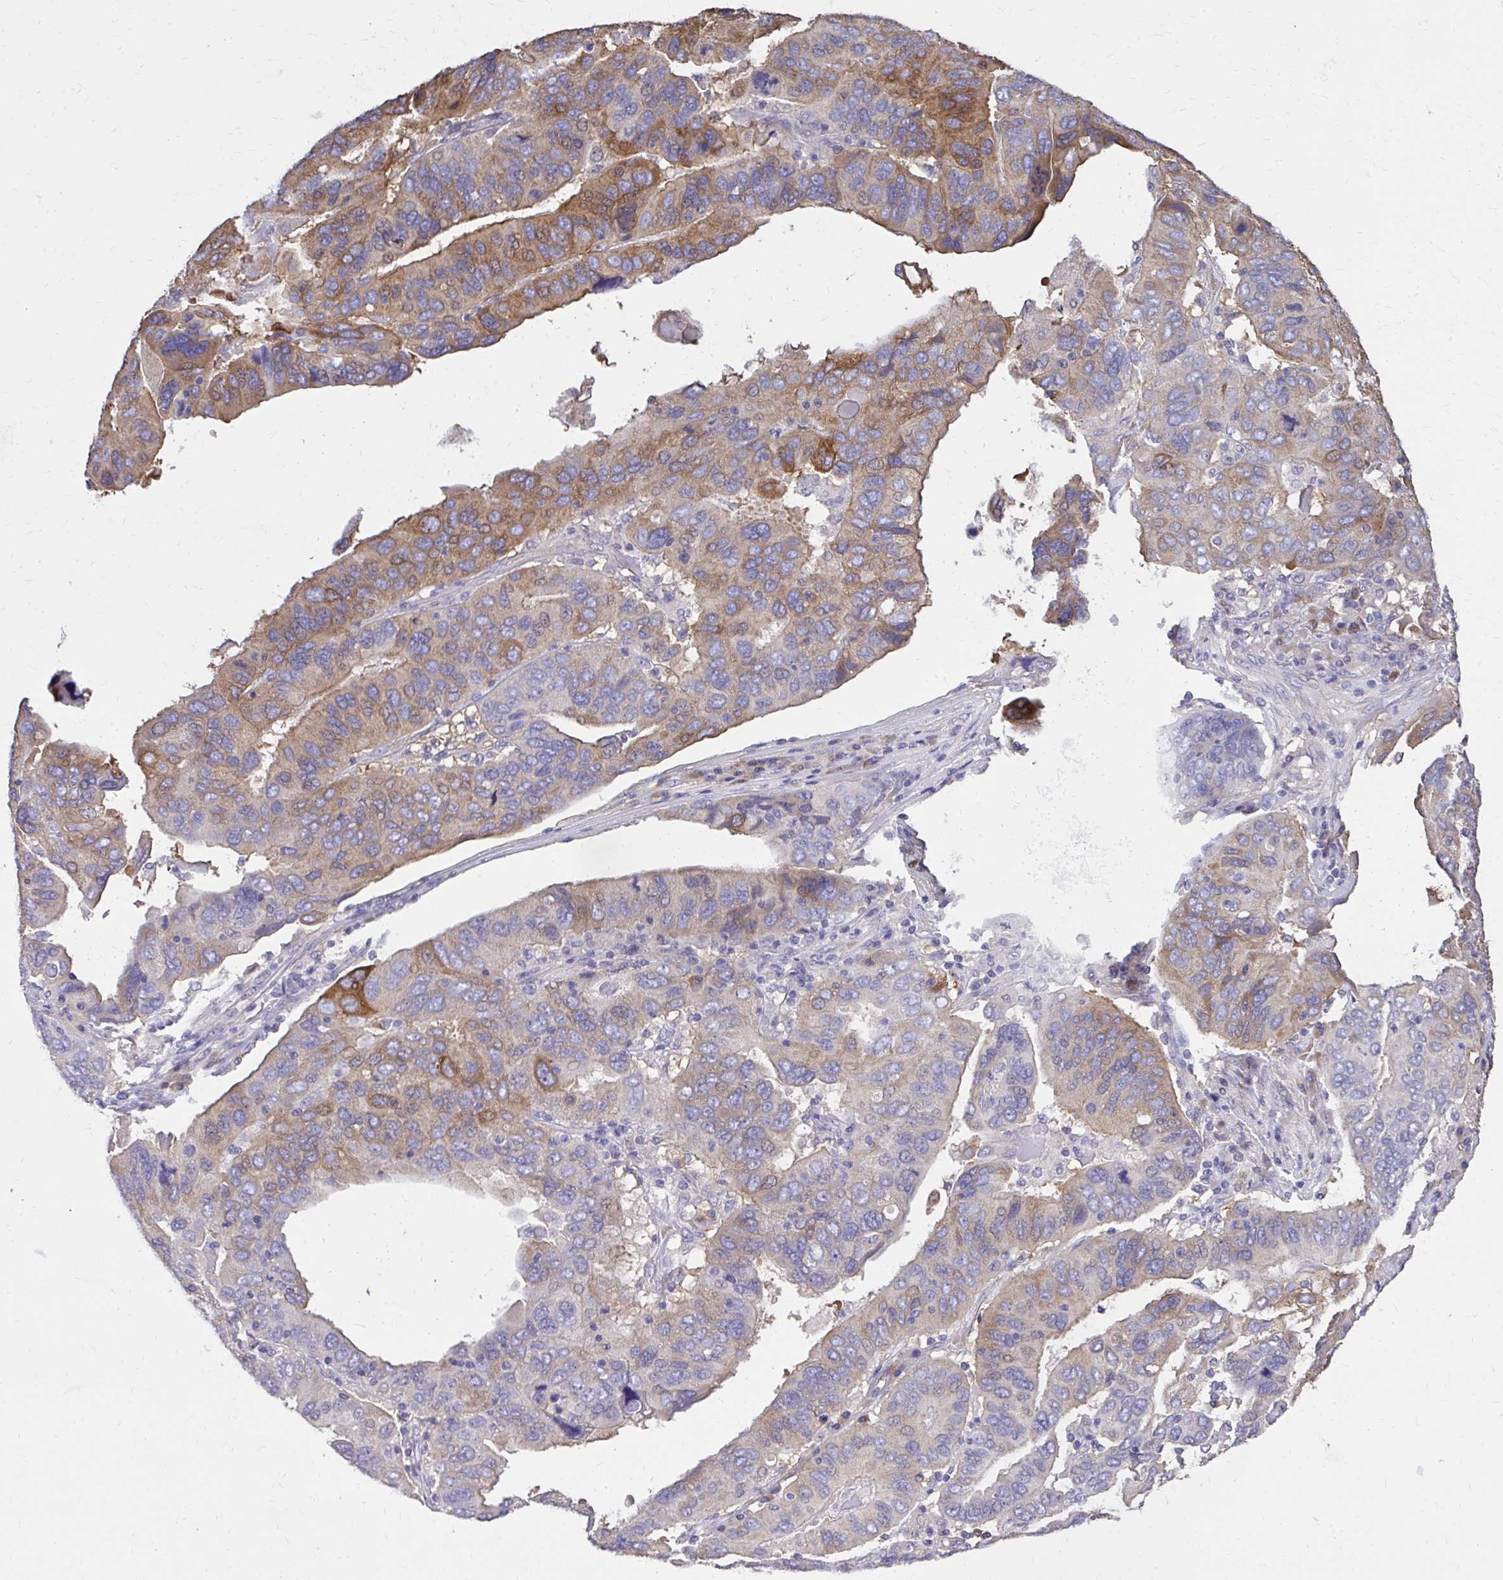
{"staining": {"intensity": "moderate", "quantity": "25%-75%", "location": "cytoplasmic/membranous"}, "tissue": "ovarian cancer", "cell_type": "Tumor cells", "image_type": "cancer", "snomed": [{"axis": "morphology", "description": "Cystadenocarcinoma, serous, NOS"}, {"axis": "topography", "description": "Ovary"}], "caption": "Ovarian cancer (serous cystadenocarcinoma) tissue reveals moderate cytoplasmic/membranous expression in about 25%-75% of tumor cells", "gene": "EPB41L1", "patient": {"sex": "female", "age": 79}}